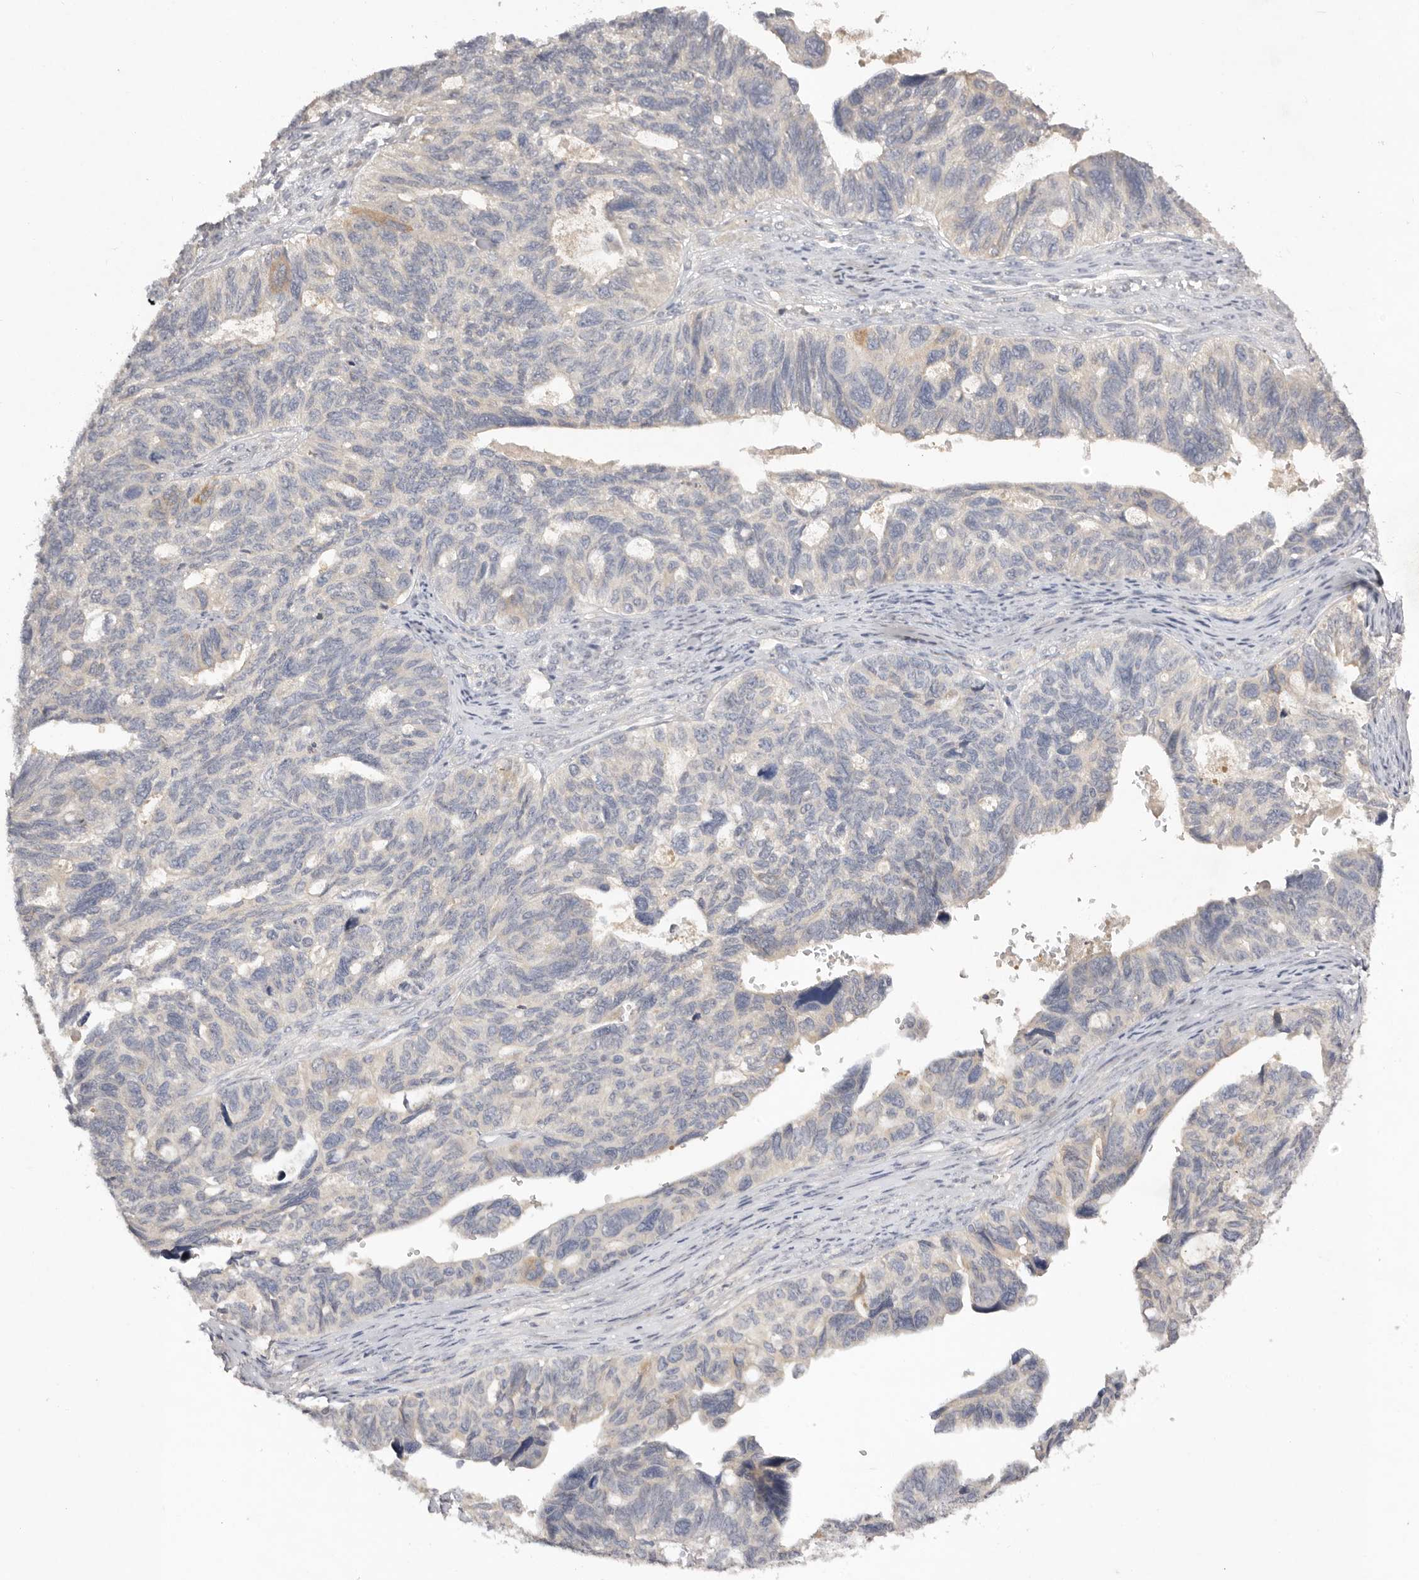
{"staining": {"intensity": "moderate", "quantity": "<25%", "location": "cytoplasmic/membranous"}, "tissue": "ovarian cancer", "cell_type": "Tumor cells", "image_type": "cancer", "snomed": [{"axis": "morphology", "description": "Cystadenocarcinoma, serous, NOS"}, {"axis": "topography", "description": "Ovary"}], "caption": "Immunohistochemistry (DAB) staining of ovarian cancer (serous cystadenocarcinoma) shows moderate cytoplasmic/membranous protein positivity in about <25% of tumor cells. (DAB (3,3'-diaminobenzidine) = brown stain, brightfield microscopy at high magnification).", "gene": "SCUBE2", "patient": {"sex": "female", "age": 79}}